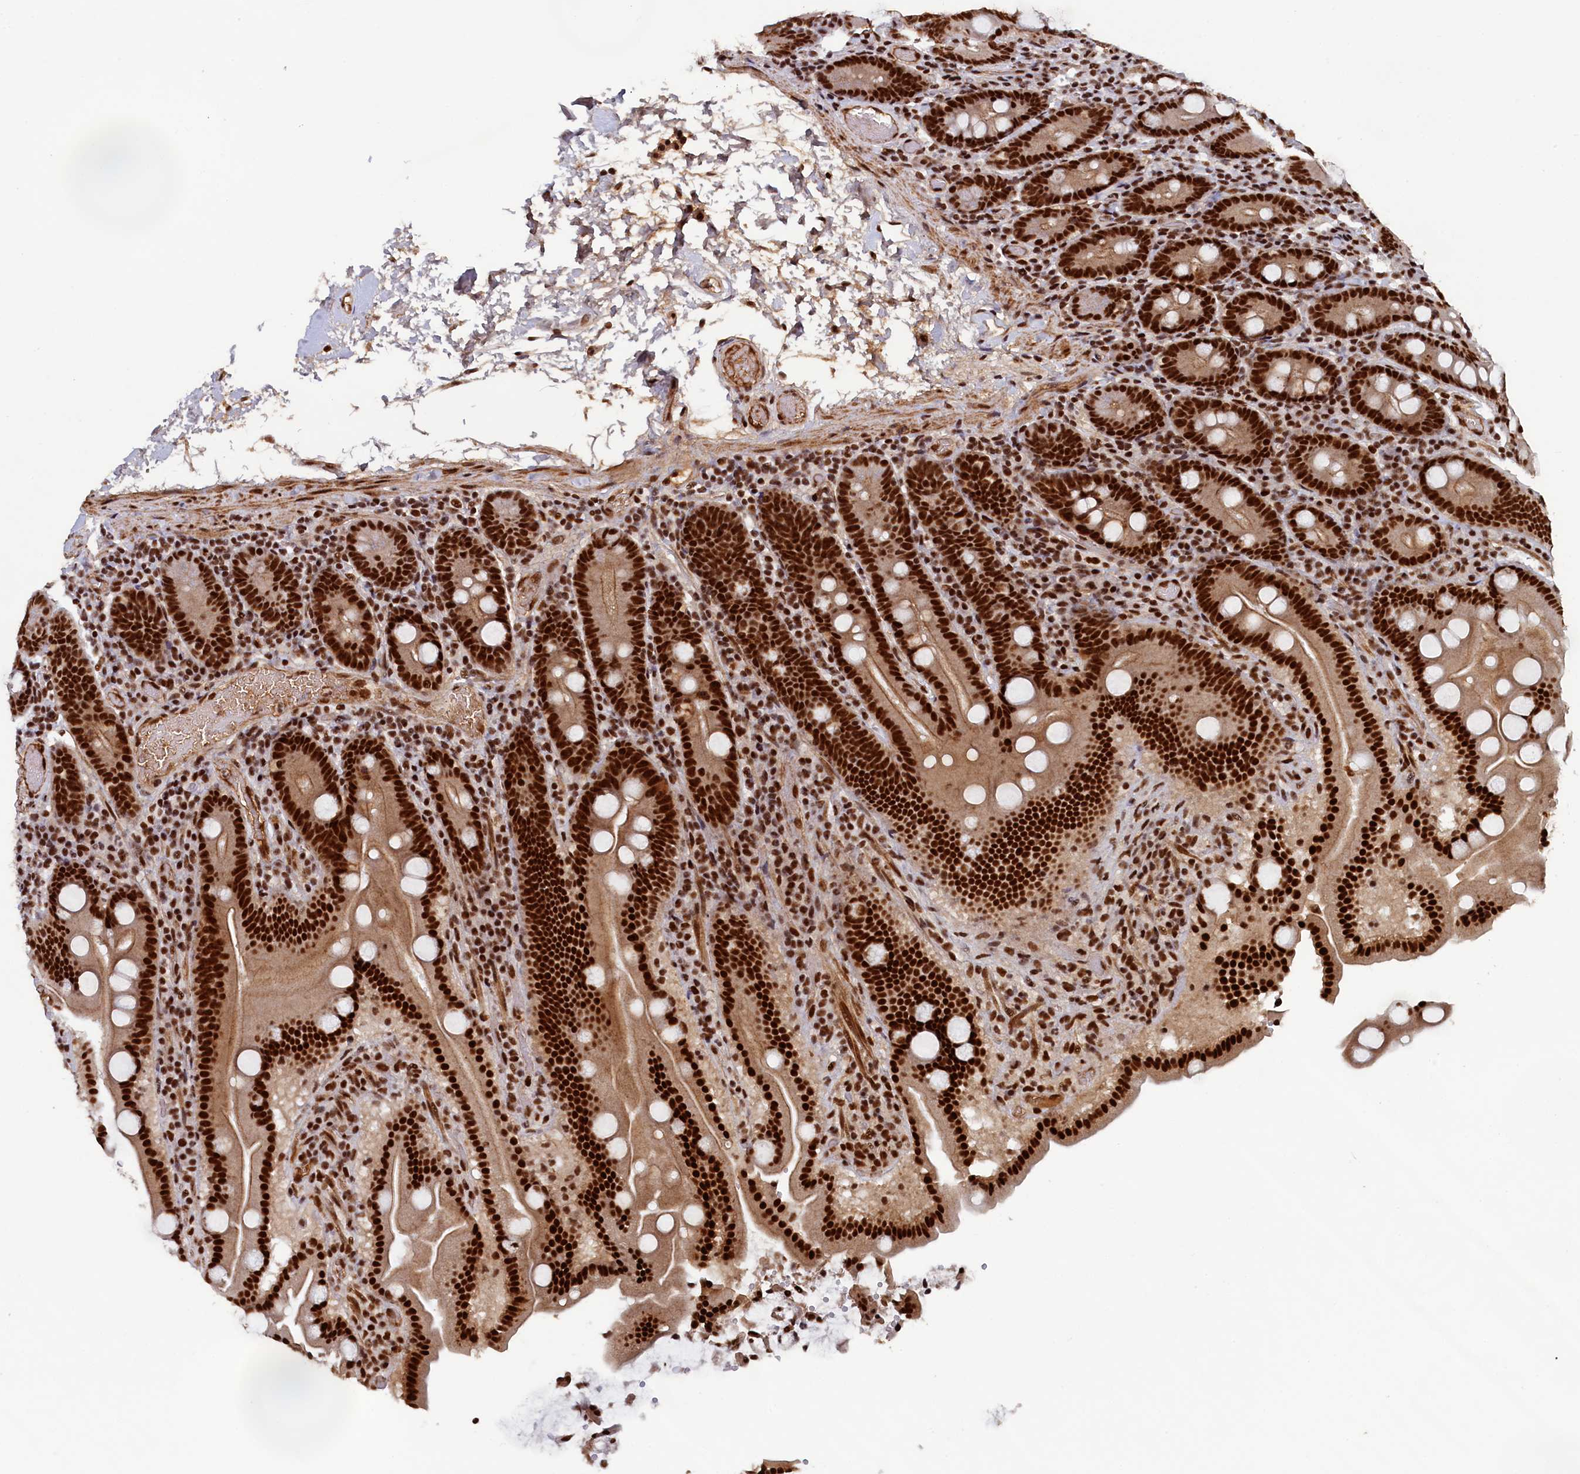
{"staining": {"intensity": "strong", "quantity": ">75%", "location": "nuclear"}, "tissue": "duodenum", "cell_type": "Glandular cells", "image_type": "normal", "snomed": [{"axis": "morphology", "description": "Normal tissue, NOS"}, {"axis": "topography", "description": "Duodenum"}], "caption": "A high amount of strong nuclear positivity is appreciated in about >75% of glandular cells in benign duodenum. (Stains: DAB in brown, nuclei in blue, Microscopy: brightfield microscopy at high magnification).", "gene": "ZC3H18", "patient": {"sex": "male", "age": 55}}